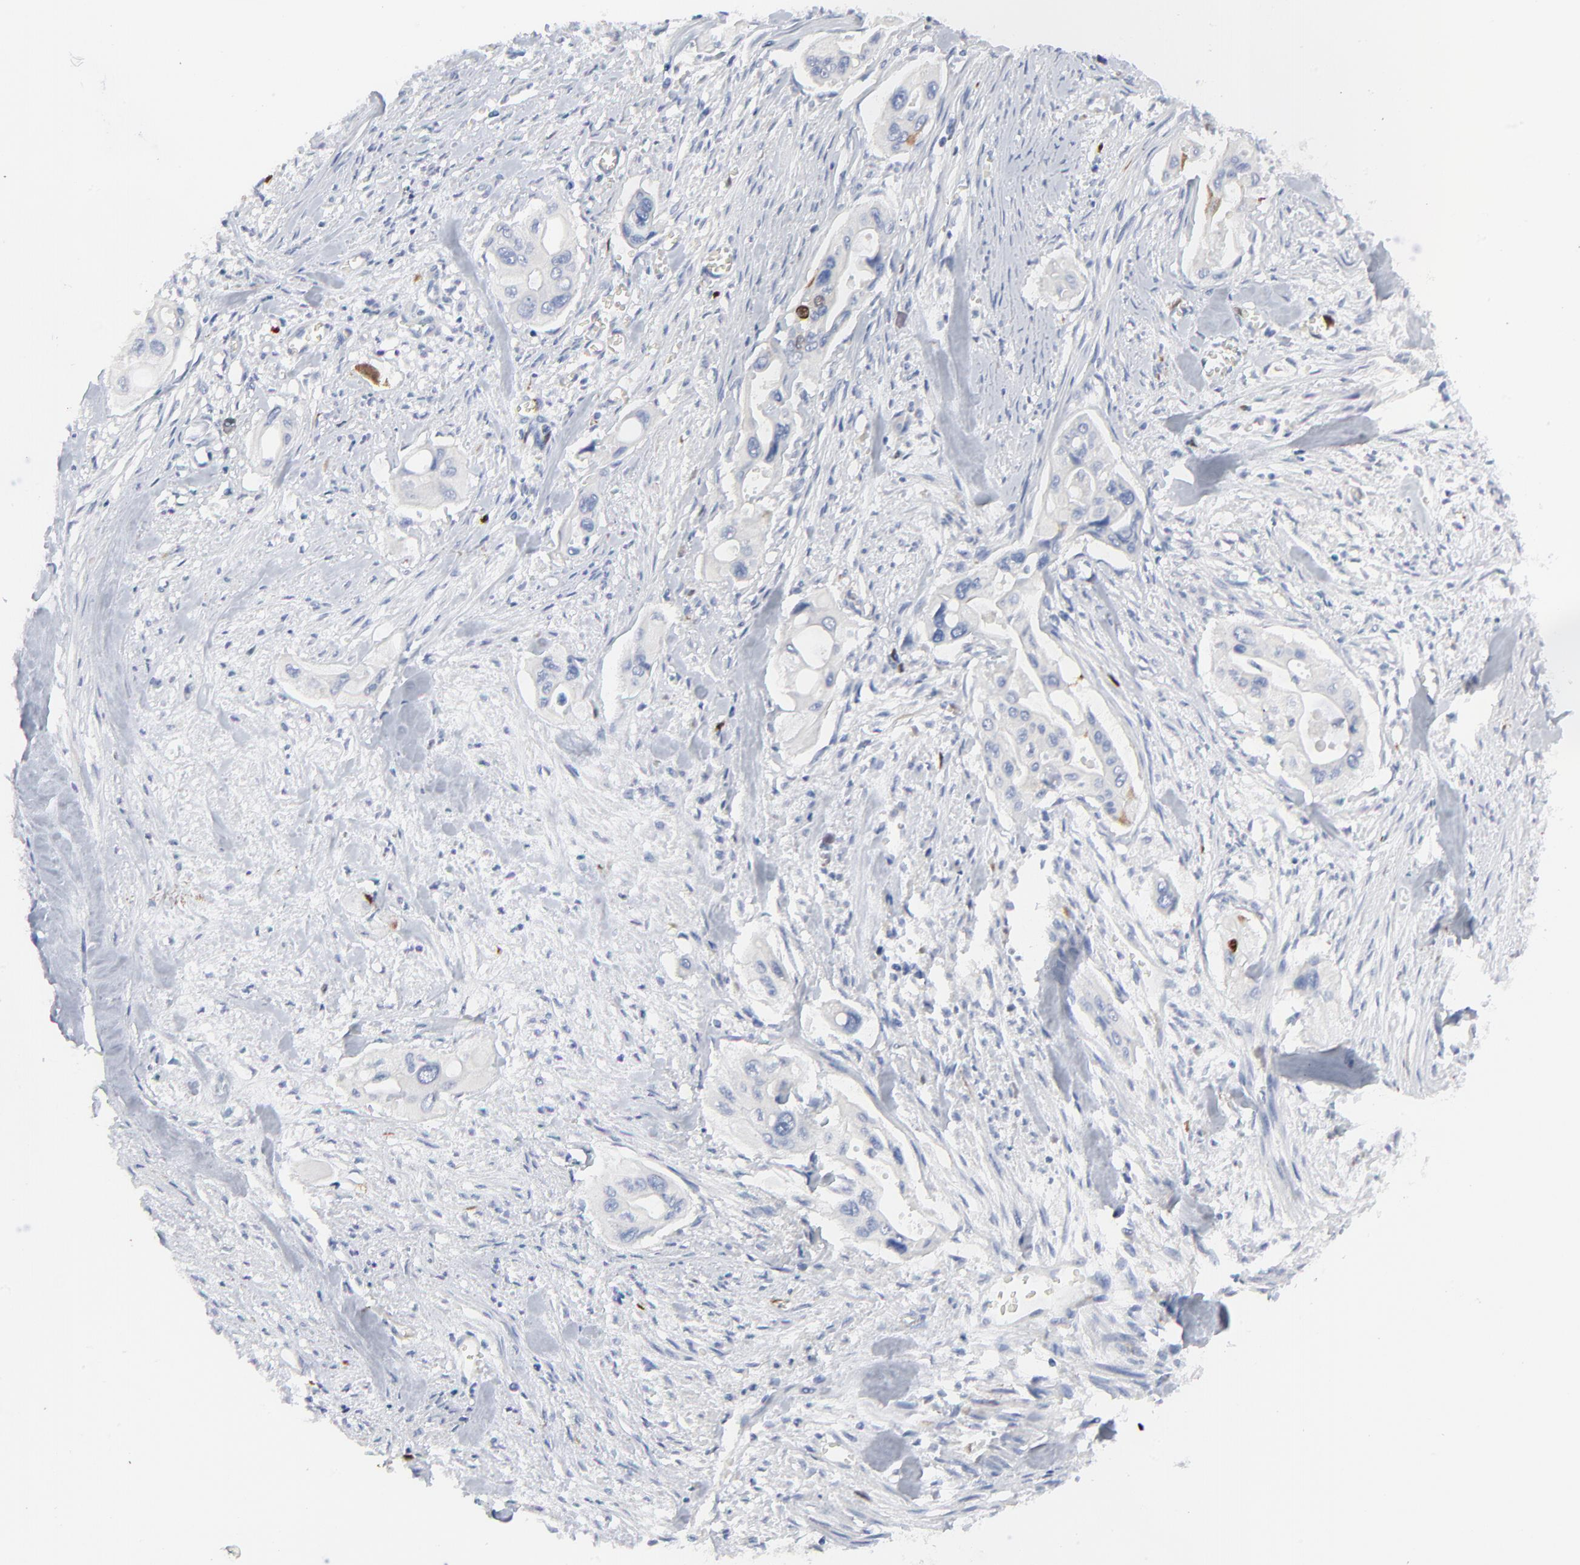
{"staining": {"intensity": "strong", "quantity": "<25%", "location": "cytoplasmic/membranous,nuclear"}, "tissue": "pancreatic cancer", "cell_type": "Tumor cells", "image_type": "cancer", "snomed": [{"axis": "morphology", "description": "Adenocarcinoma, NOS"}, {"axis": "topography", "description": "Pancreas"}], "caption": "Immunohistochemistry staining of pancreatic cancer, which exhibits medium levels of strong cytoplasmic/membranous and nuclear expression in about <25% of tumor cells indicating strong cytoplasmic/membranous and nuclear protein positivity. The staining was performed using DAB (brown) for protein detection and nuclei were counterstained in hematoxylin (blue).", "gene": "CDK1", "patient": {"sex": "male", "age": 77}}